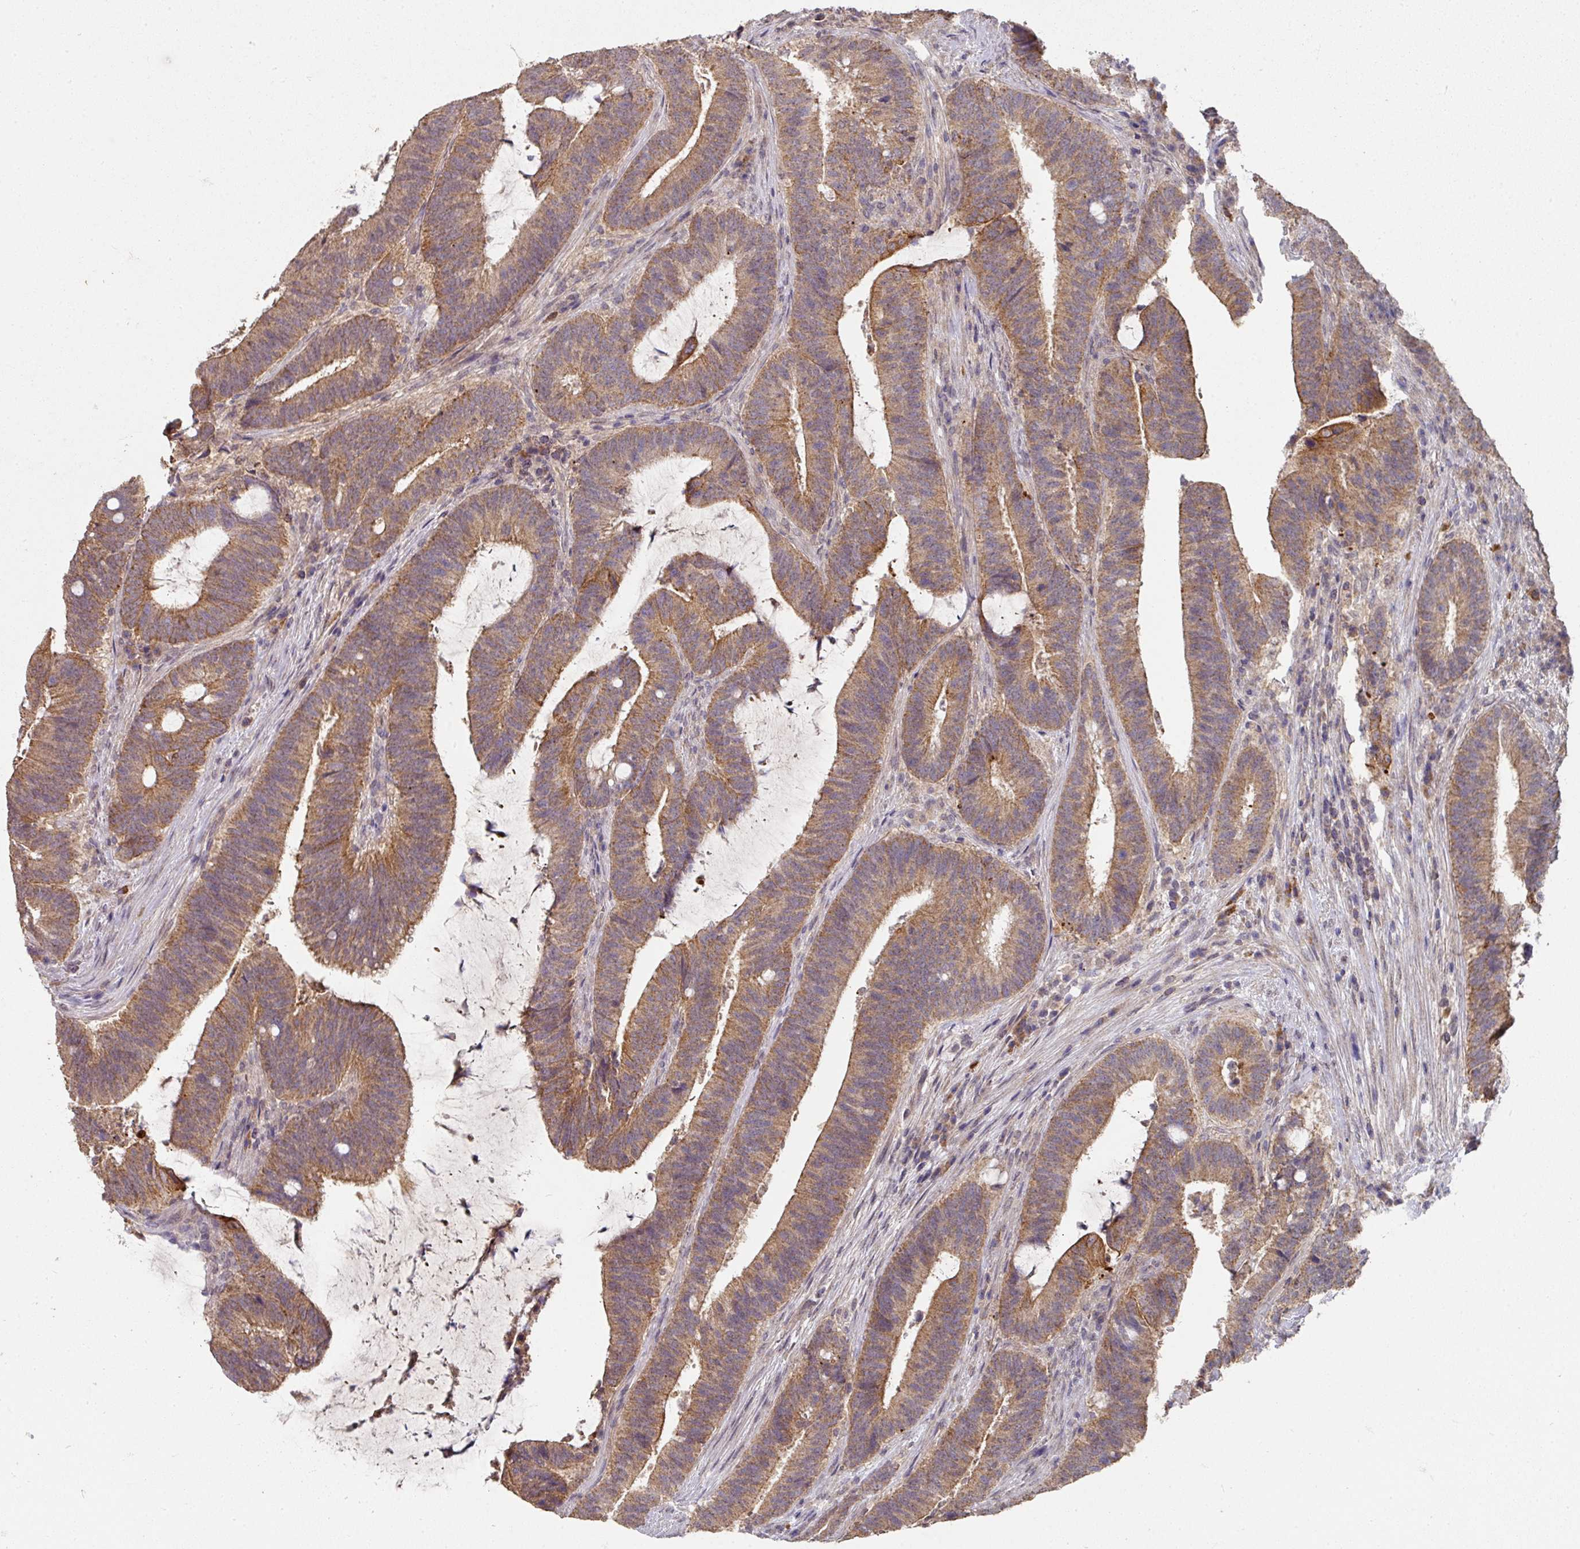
{"staining": {"intensity": "moderate", "quantity": ">75%", "location": "cytoplasmic/membranous"}, "tissue": "colorectal cancer", "cell_type": "Tumor cells", "image_type": "cancer", "snomed": [{"axis": "morphology", "description": "Adenocarcinoma, NOS"}, {"axis": "topography", "description": "Colon"}], "caption": "Approximately >75% of tumor cells in colorectal cancer show moderate cytoplasmic/membranous protein staining as visualized by brown immunohistochemical staining.", "gene": "EXTL3", "patient": {"sex": "female", "age": 43}}